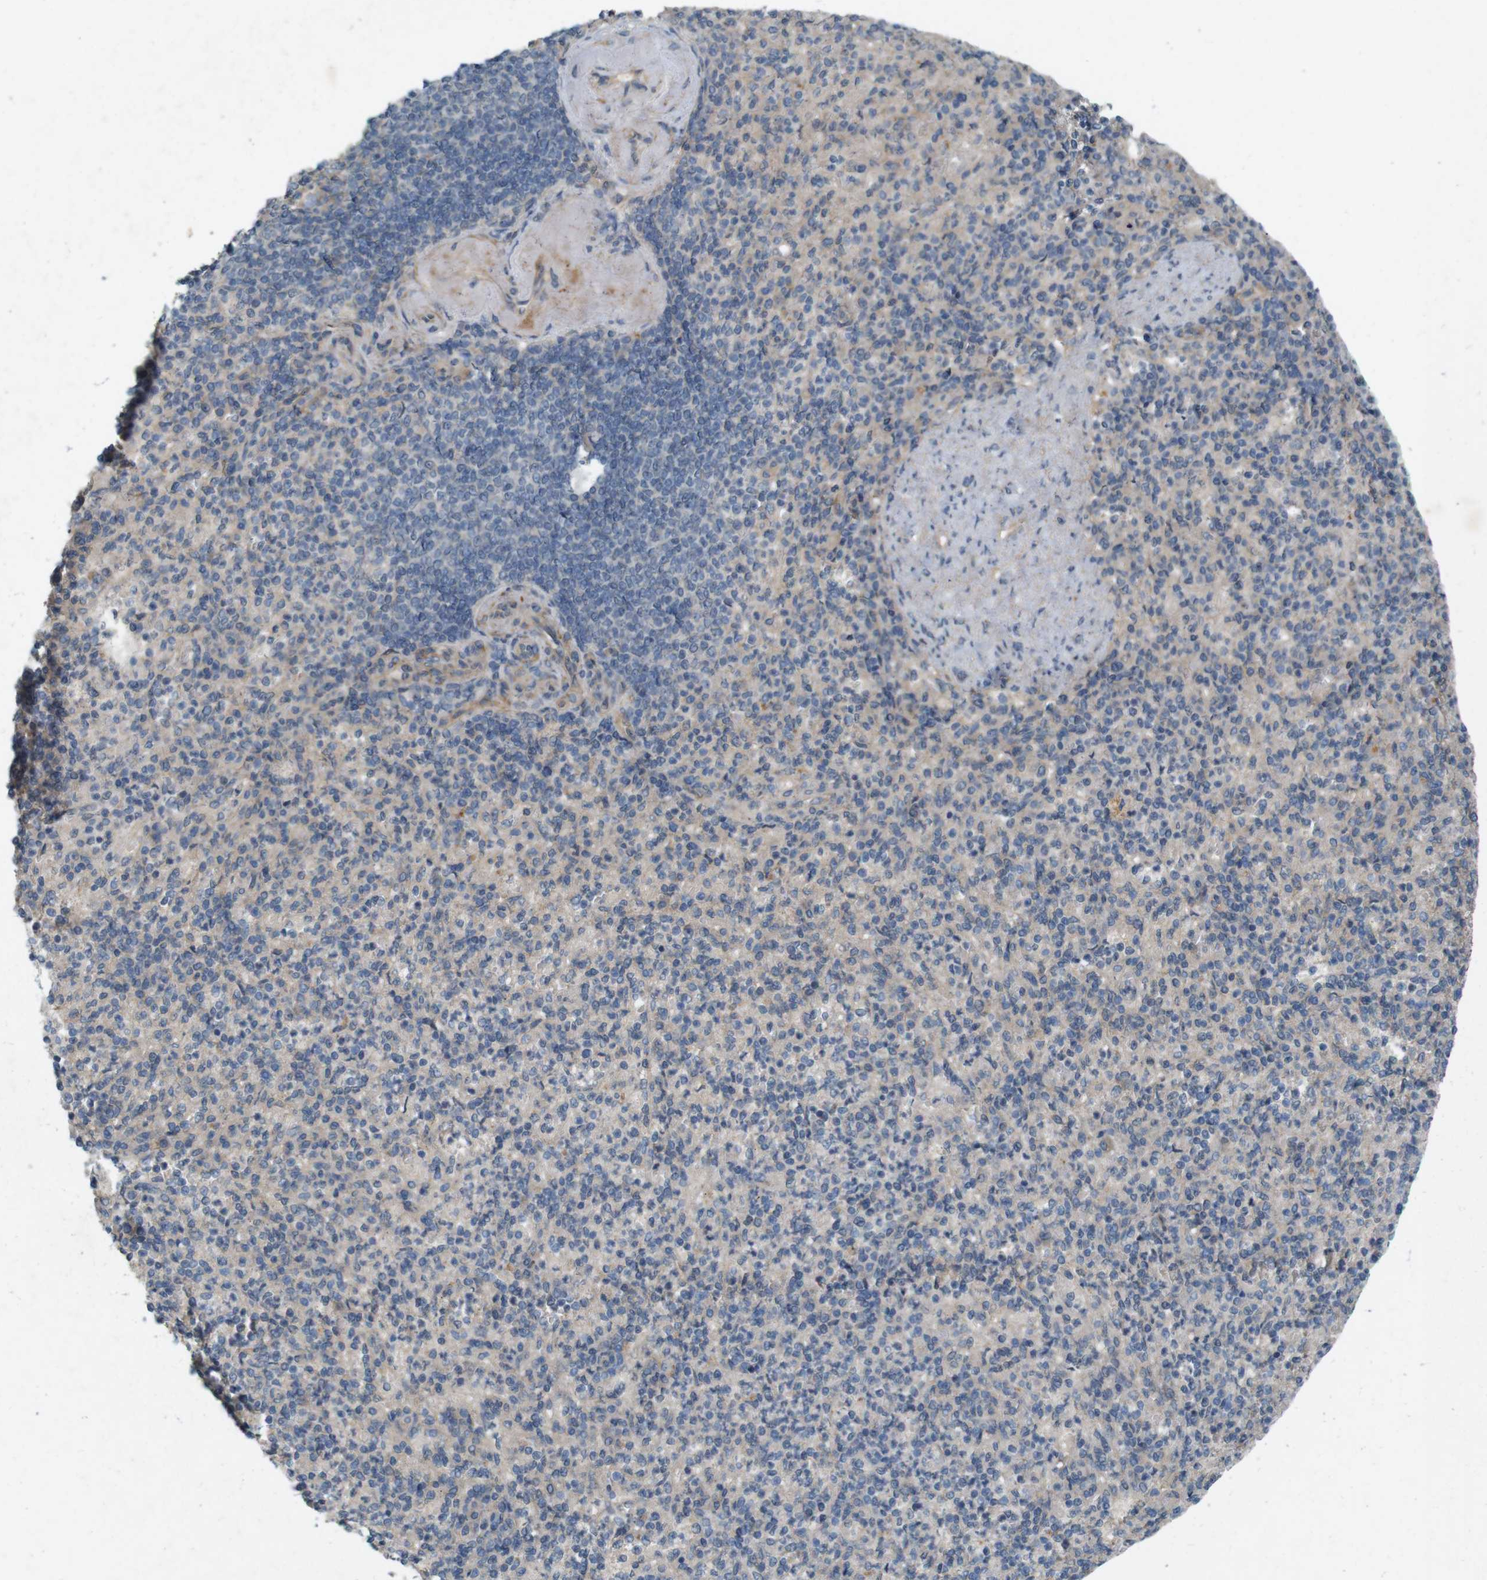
{"staining": {"intensity": "weak", "quantity": "<25%", "location": "cytoplasmic/membranous"}, "tissue": "spleen", "cell_type": "Cells in red pulp", "image_type": "normal", "snomed": [{"axis": "morphology", "description": "Normal tissue, NOS"}, {"axis": "topography", "description": "Spleen"}], "caption": "IHC photomicrograph of normal spleen: spleen stained with DAB reveals no significant protein expression in cells in red pulp.", "gene": "PVR", "patient": {"sex": "female", "age": 74}}